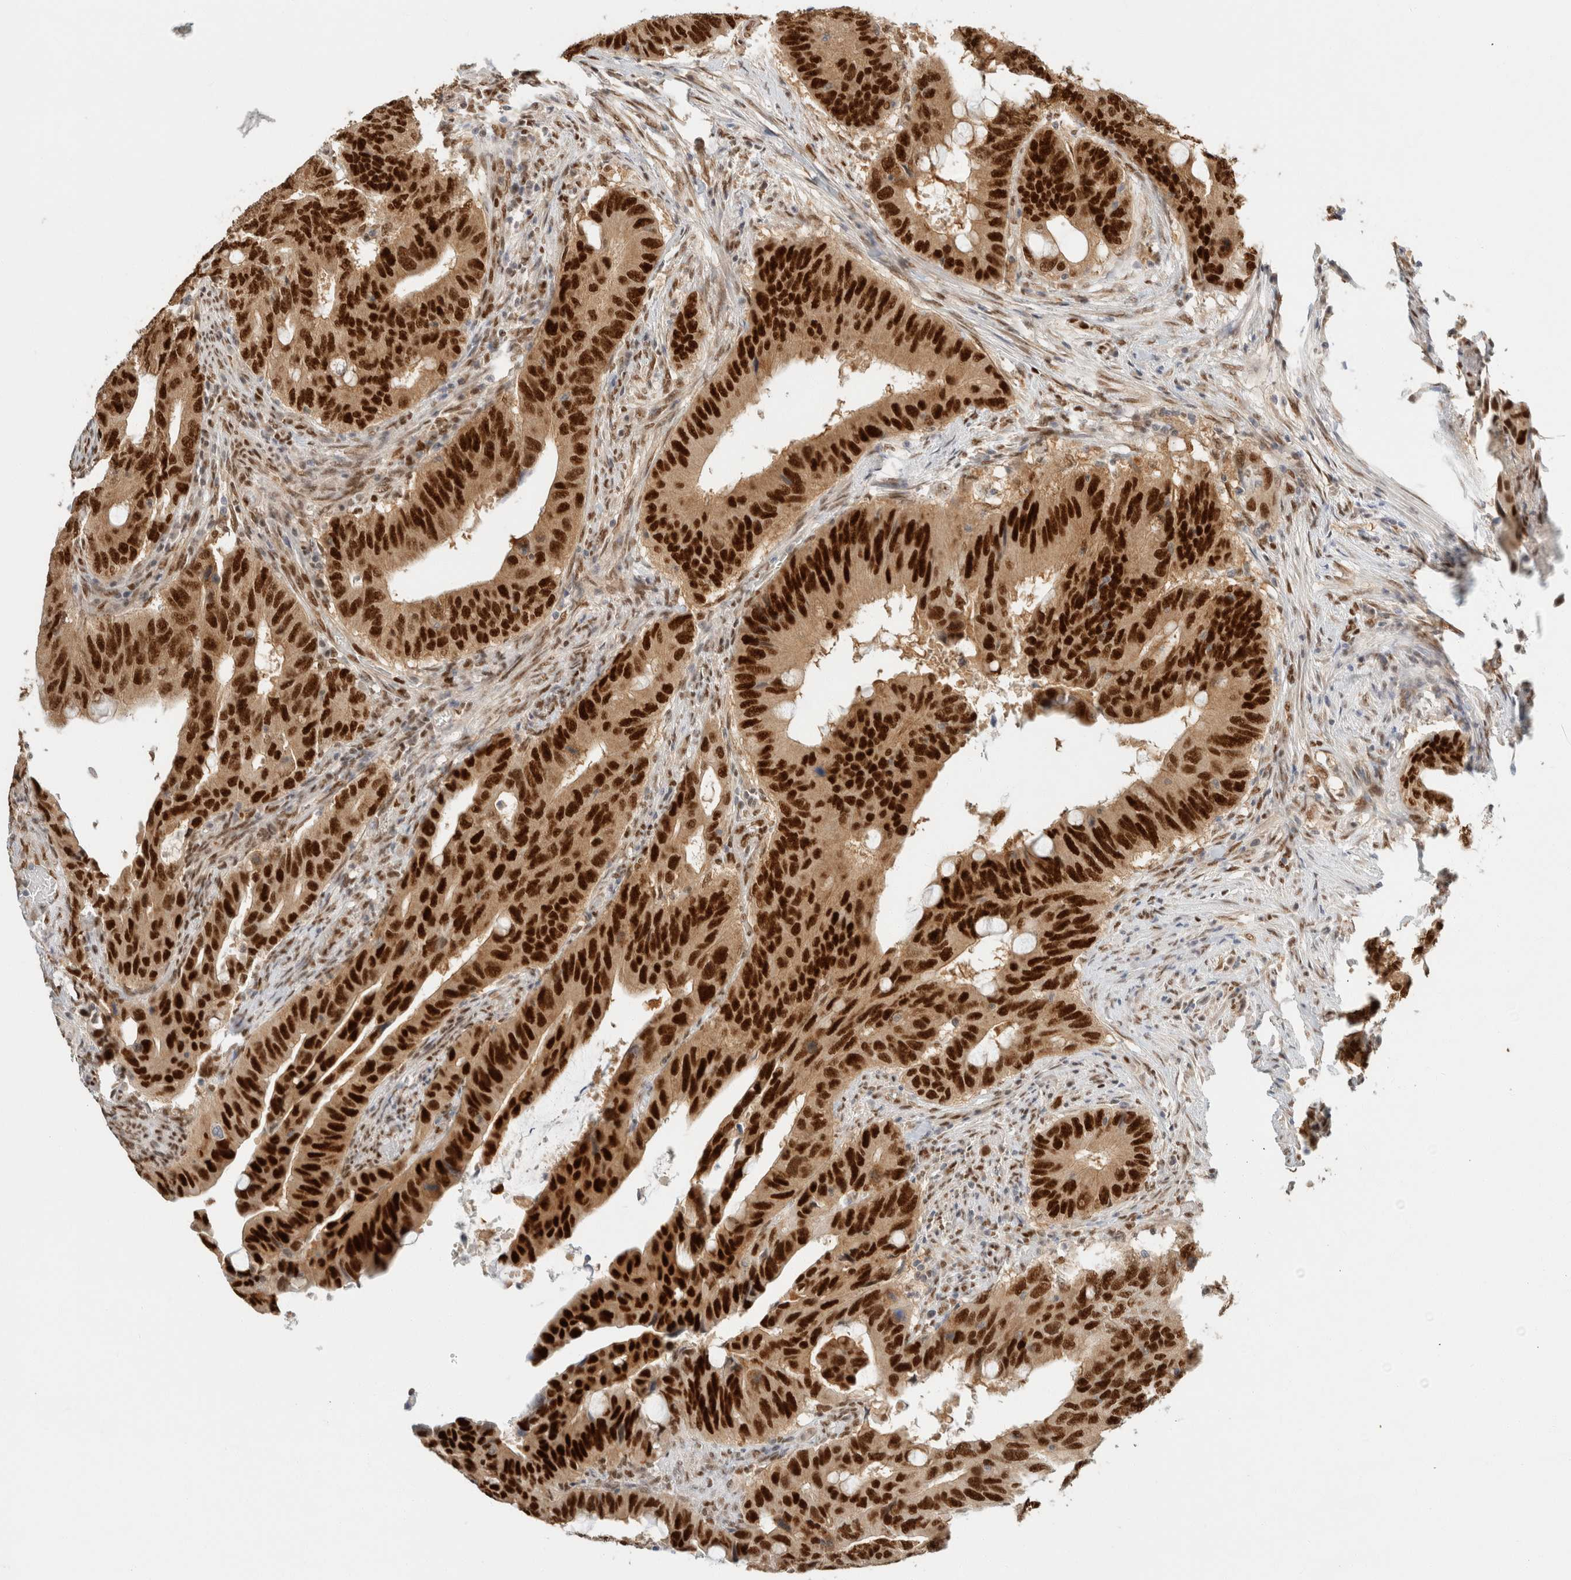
{"staining": {"intensity": "strong", "quantity": ">75%", "location": "nuclear"}, "tissue": "colorectal cancer", "cell_type": "Tumor cells", "image_type": "cancer", "snomed": [{"axis": "morphology", "description": "Adenocarcinoma, NOS"}, {"axis": "topography", "description": "Colon"}], "caption": "Brown immunohistochemical staining in human adenocarcinoma (colorectal) reveals strong nuclear staining in about >75% of tumor cells. (Stains: DAB in brown, nuclei in blue, Microscopy: brightfield microscopy at high magnification).", "gene": "ZNF768", "patient": {"sex": "male", "age": 71}}